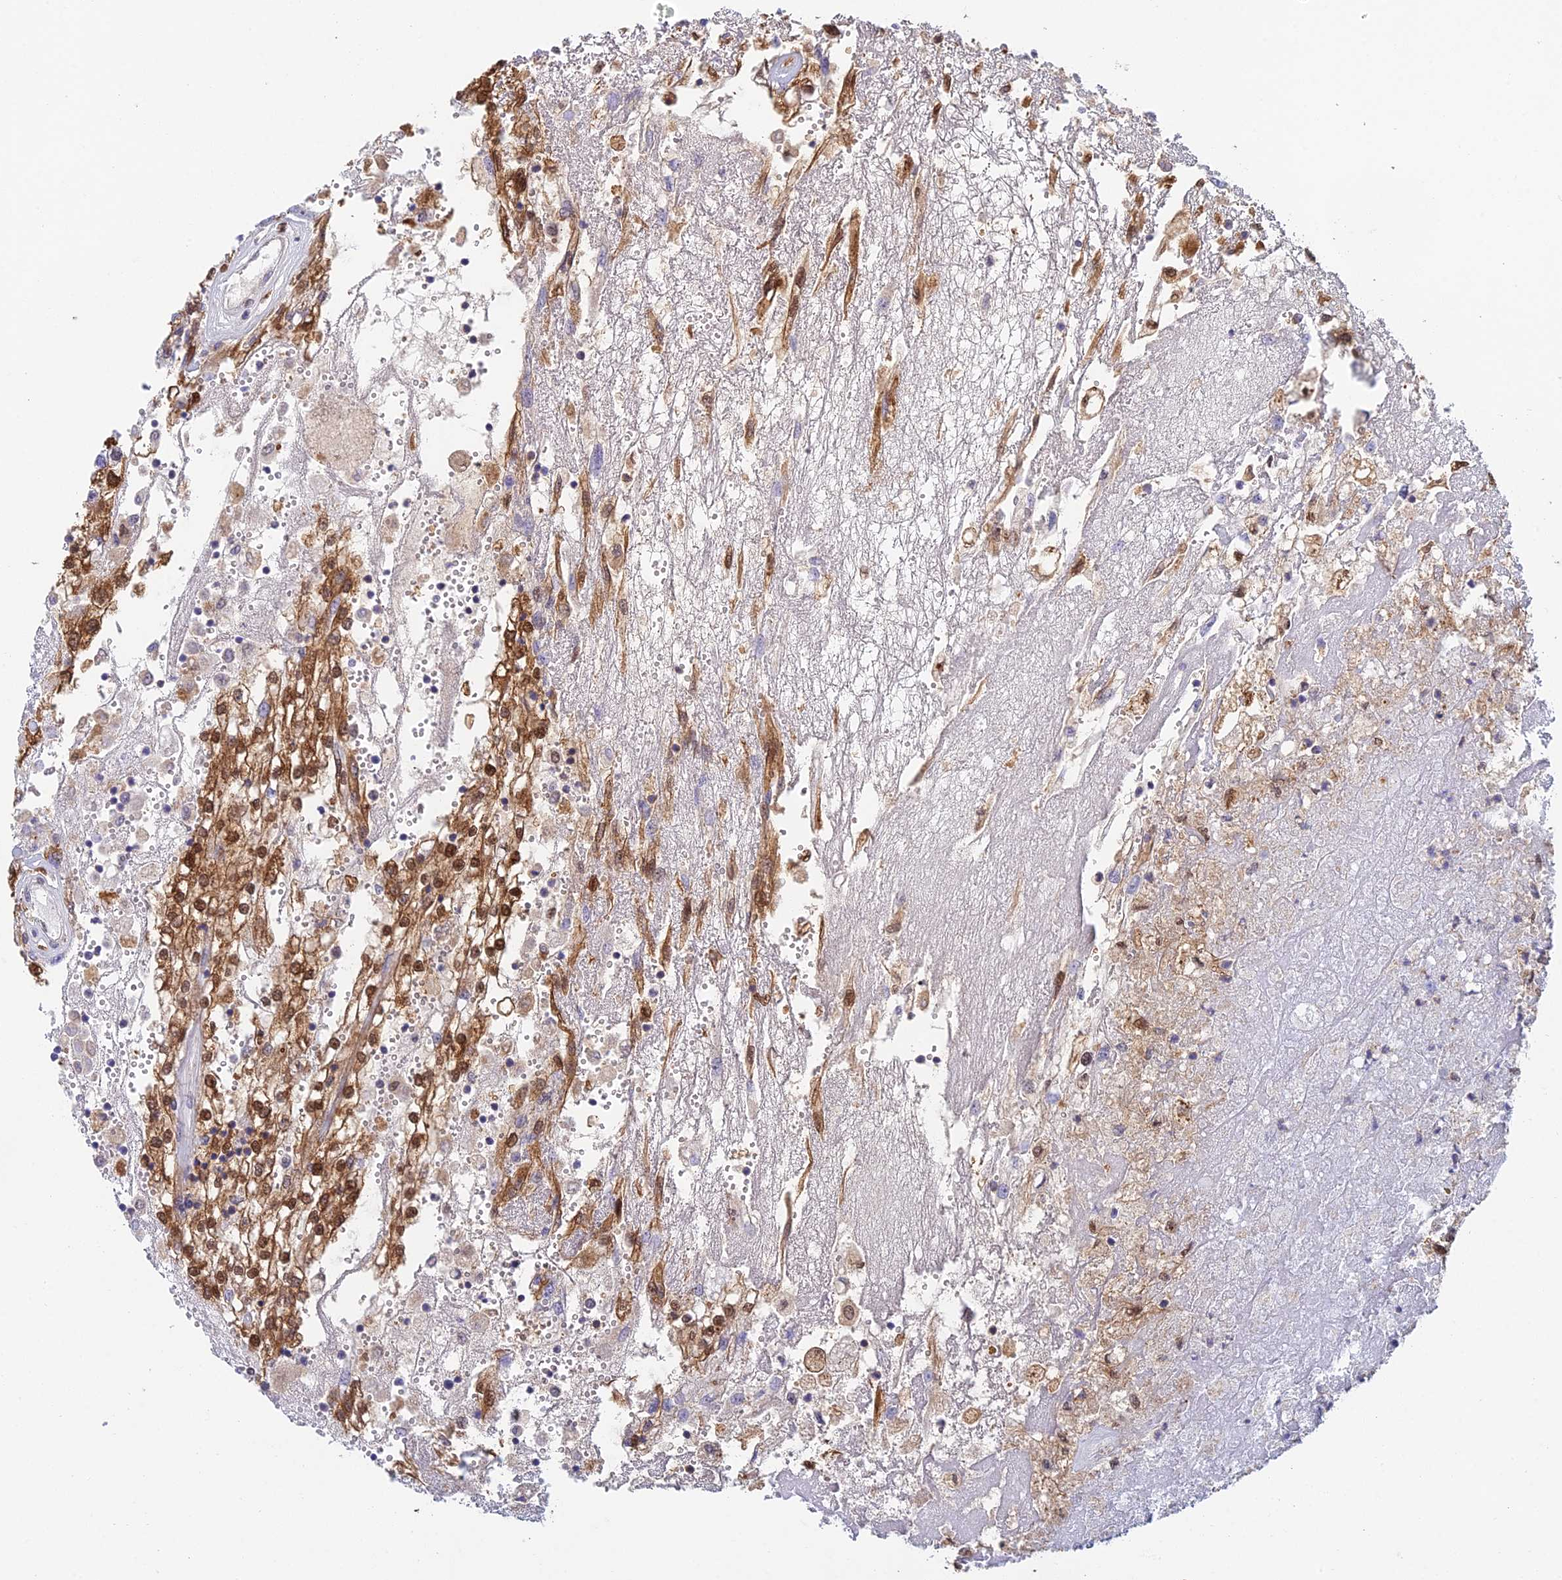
{"staining": {"intensity": "moderate", "quantity": ">75%", "location": "cytoplasmic/membranous,nuclear"}, "tissue": "renal cancer", "cell_type": "Tumor cells", "image_type": "cancer", "snomed": [{"axis": "morphology", "description": "Adenocarcinoma, NOS"}, {"axis": "topography", "description": "Kidney"}], "caption": "Protein expression analysis of renal adenocarcinoma demonstrates moderate cytoplasmic/membranous and nuclear positivity in about >75% of tumor cells. (Stains: DAB in brown, nuclei in blue, Microscopy: brightfield microscopy at high magnification).", "gene": "MRPL17", "patient": {"sex": "female", "age": 52}}